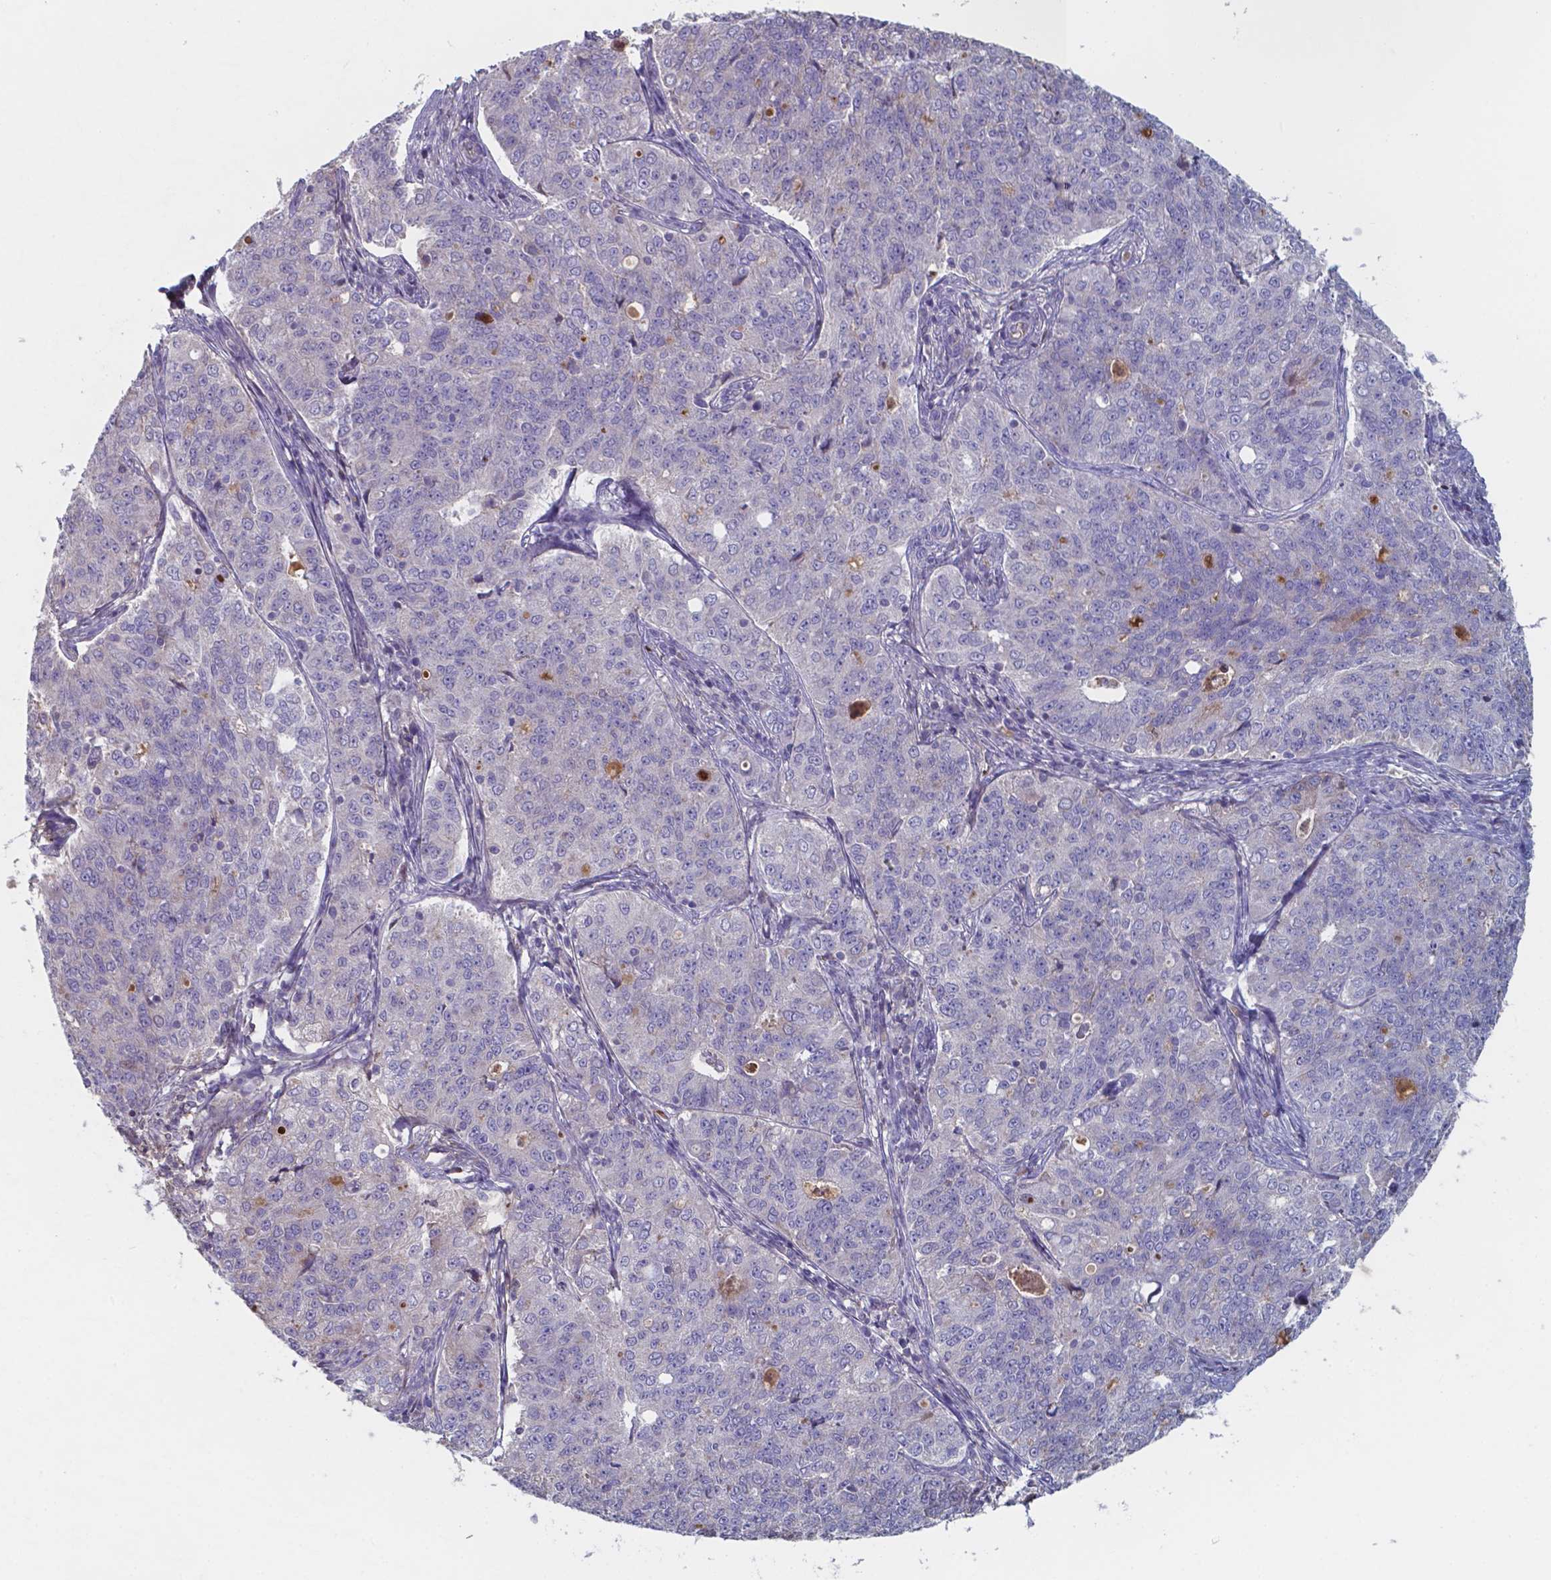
{"staining": {"intensity": "negative", "quantity": "none", "location": "none"}, "tissue": "endometrial cancer", "cell_type": "Tumor cells", "image_type": "cancer", "snomed": [{"axis": "morphology", "description": "Adenocarcinoma, NOS"}, {"axis": "topography", "description": "Endometrium"}], "caption": "Tumor cells are negative for protein expression in human endometrial adenocarcinoma.", "gene": "BTBD17", "patient": {"sex": "female", "age": 43}}